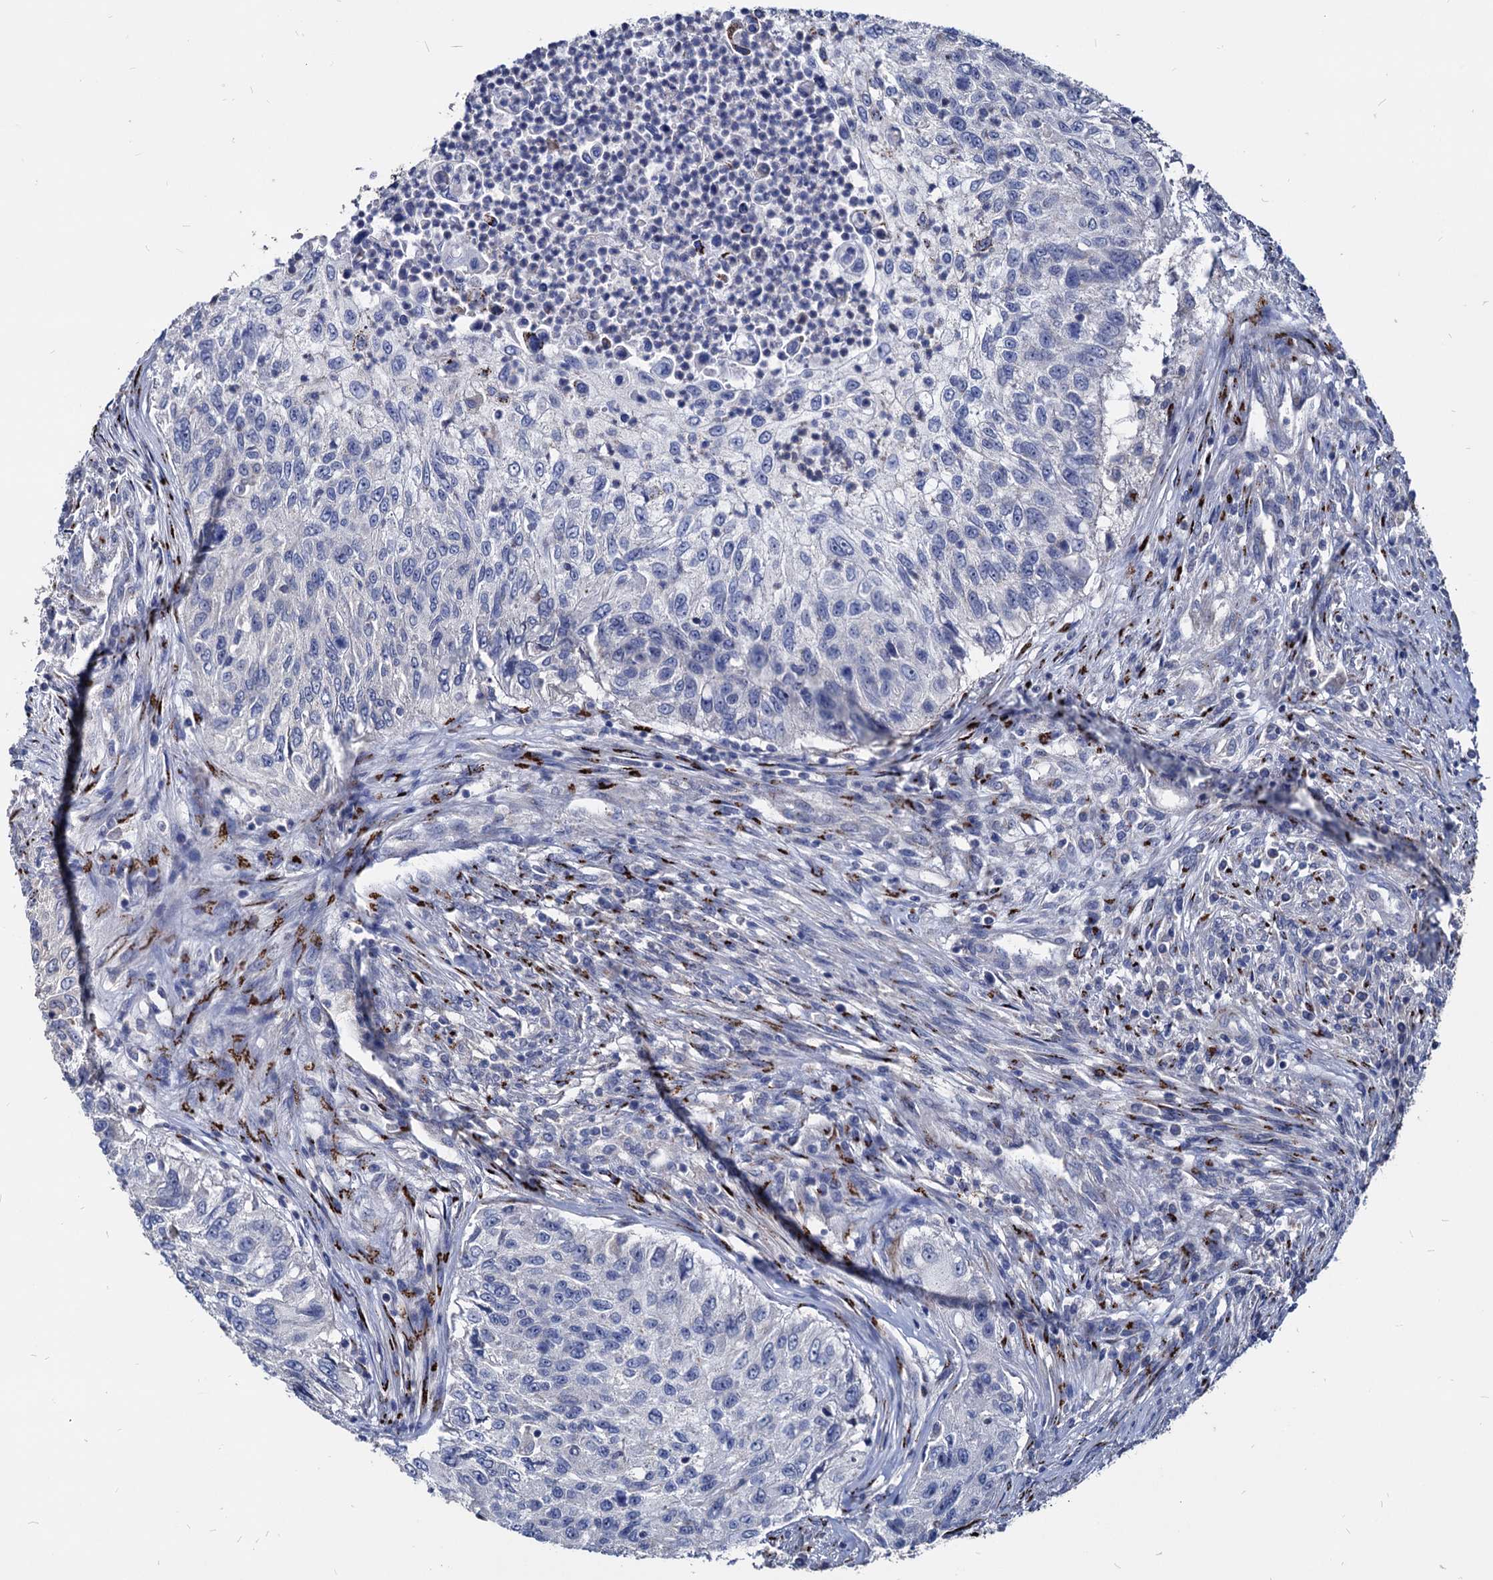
{"staining": {"intensity": "negative", "quantity": "none", "location": "none"}, "tissue": "urothelial cancer", "cell_type": "Tumor cells", "image_type": "cancer", "snomed": [{"axis": "morphology", "description": "Urothelial carcinoma, High grade"}, {"axis": "topography", "description": "Urinary bladder"}], "caption": "Tumor cells show no significant protein expression in urothelial carcinoma (high-grade).", "gene": "ESD", "patient": {"sex": "female", "age": 60}}